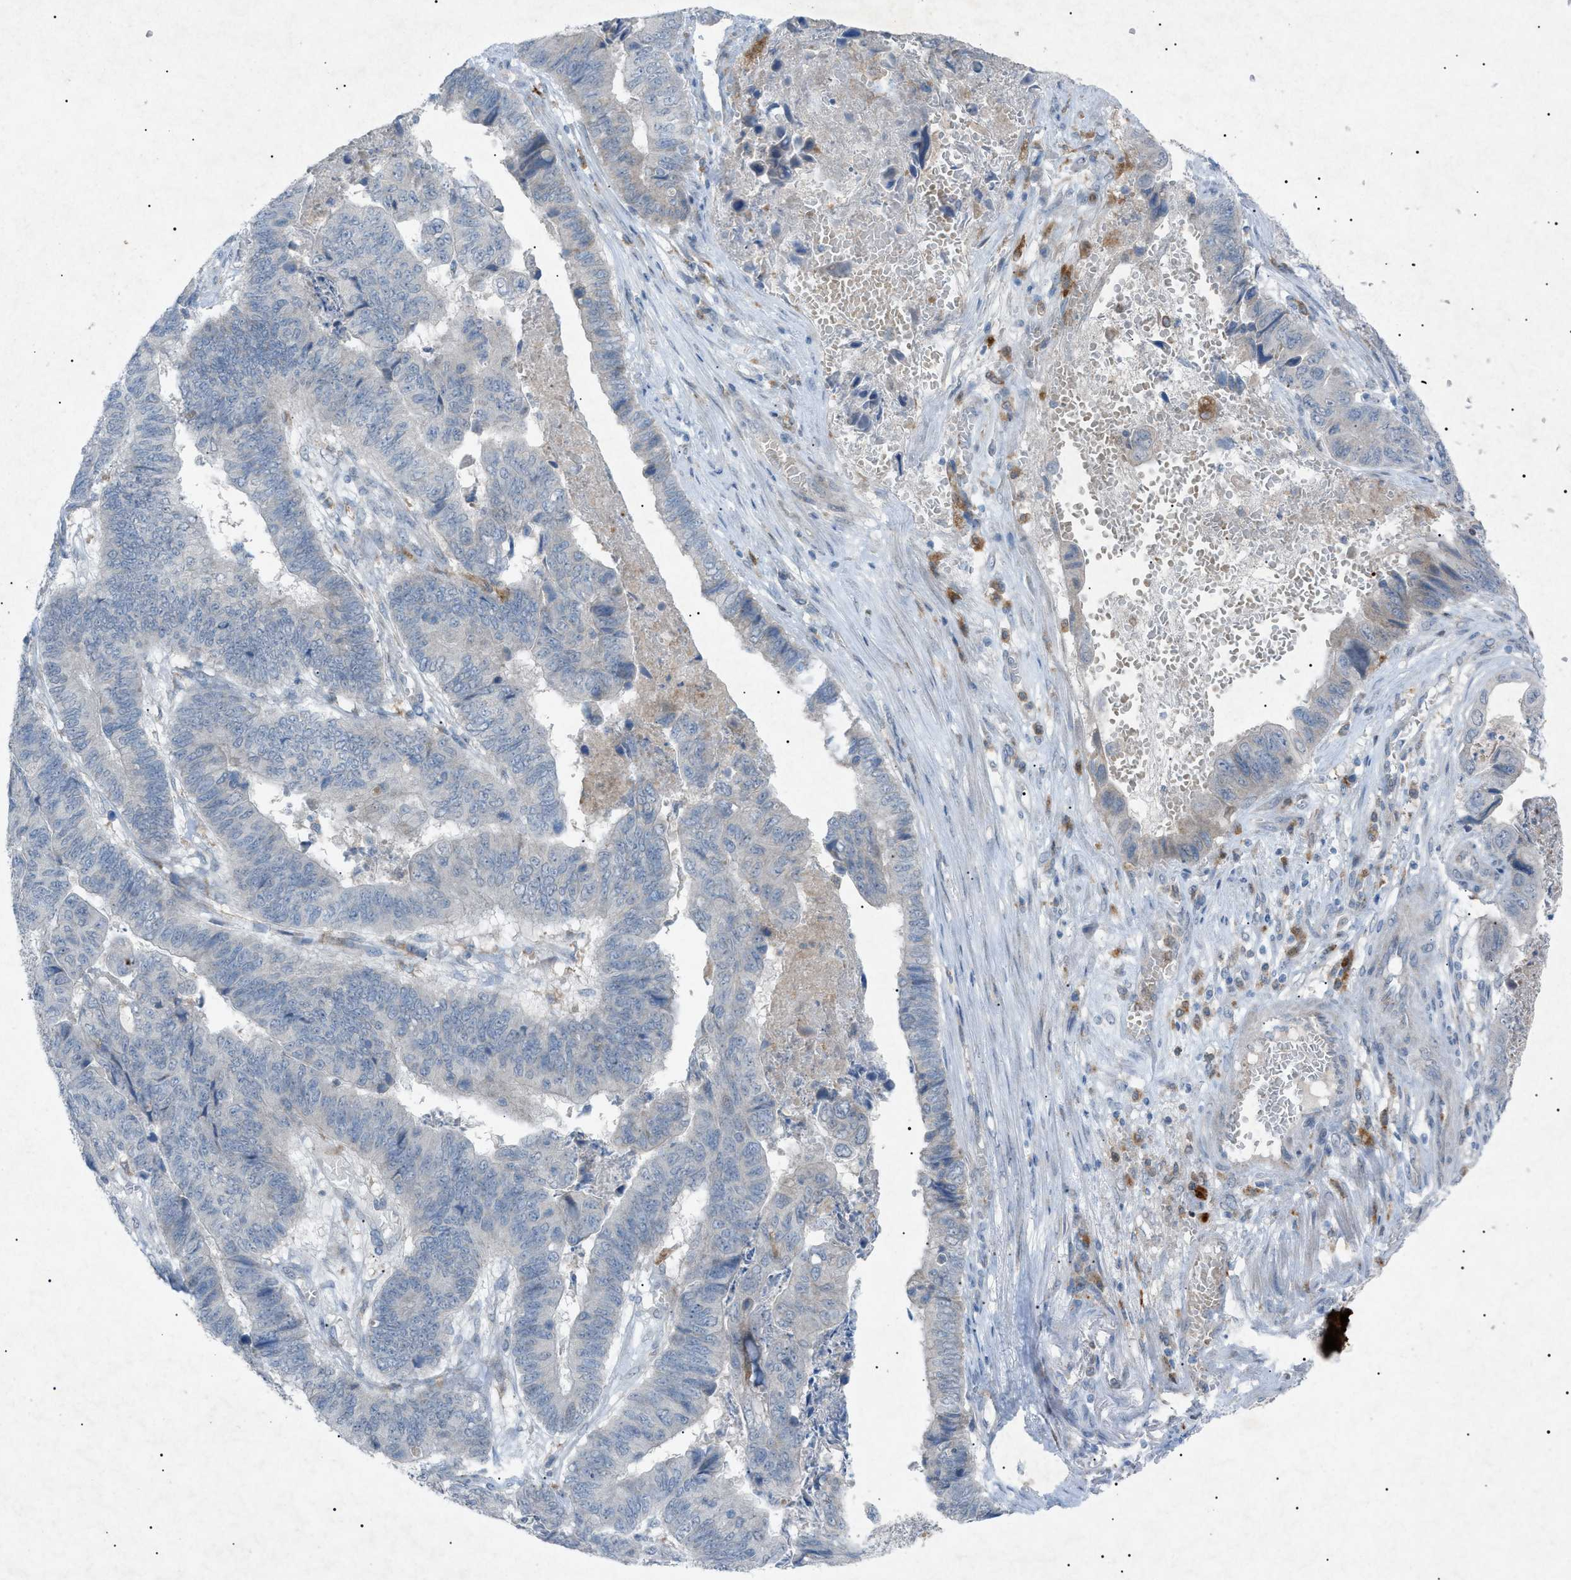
{"staining": {"intensity": "negative", "quantity": "none", "location": "none"}, "tissue": "stomach cancer", "cell_type": "Tumor cells", "image_type": "cancer", "snomed": [{"axis": "morphology", "description": "Adenocarcinoma, NOS"}, {"axis": "topography", "description": "Stomach, lower"}], "caption": "High magnification brightfield microscopy of stomach cancer stained with DAB (brown) and counterstained with hematoxylin (blue): tumor cells show no significant expression. Nuclei are stained in blue.", "gene": "BTK", "patient": {"sex": "male", "age": 77}}